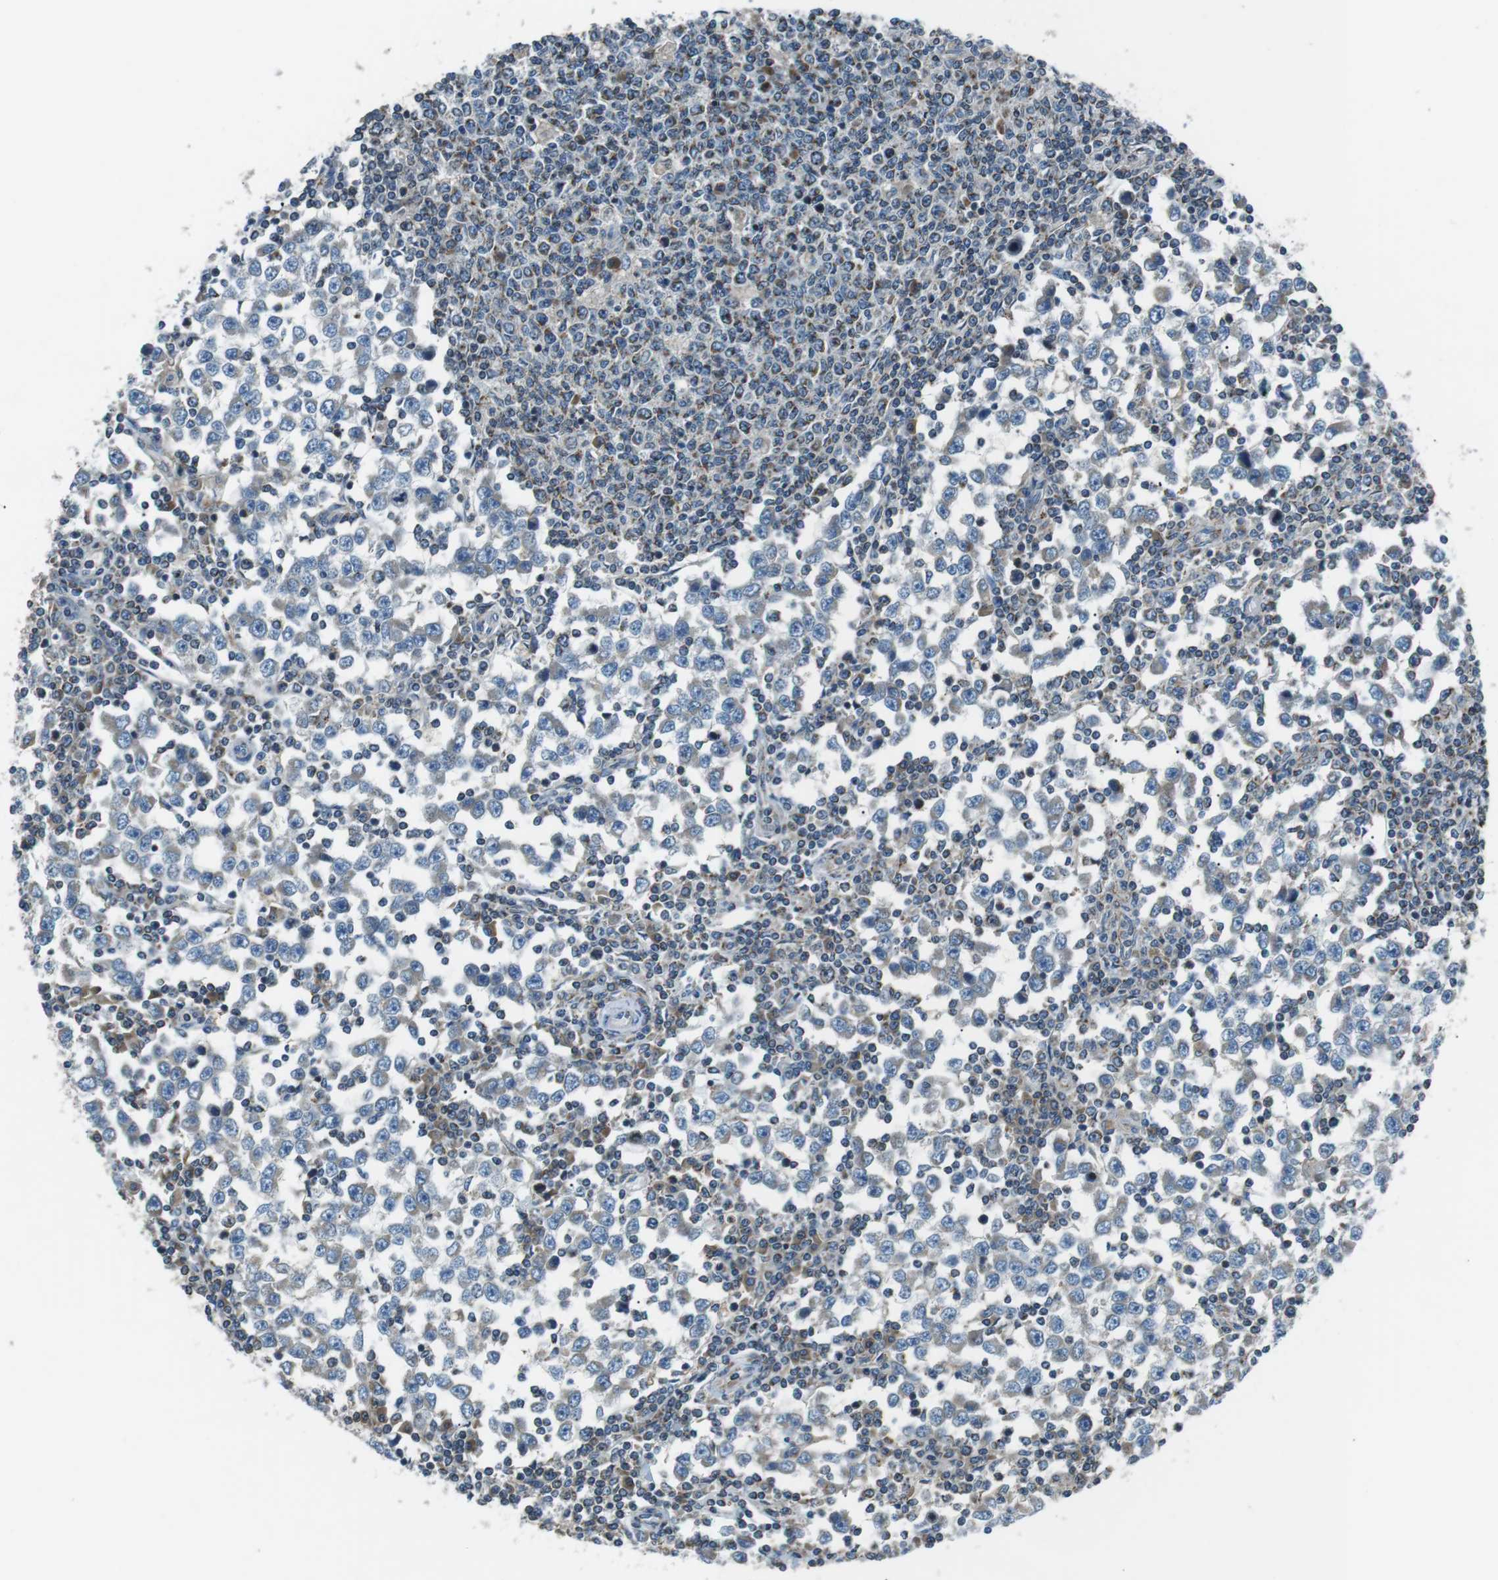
{"staining": {"intensity": "negative", "quantity": "none", "location": "none"}, "tissue": "testis cancer", "cell_type": "Tumor cells", "image_type": "cancer", "snomed": [{"axis": "morphology", "description": "Seminoma, NOS"}, {"axis": "topography", "description": "Testis"}], "caption": "IHC photomicrograph of neoplastic tissue: testis seminoma stained with DAB (3,3'-diaminobenzidine) exhibits no significant protein positivity in tumor cells.", "gene": "FAM3B", "patient": {"sex": "male", "age": 65}}